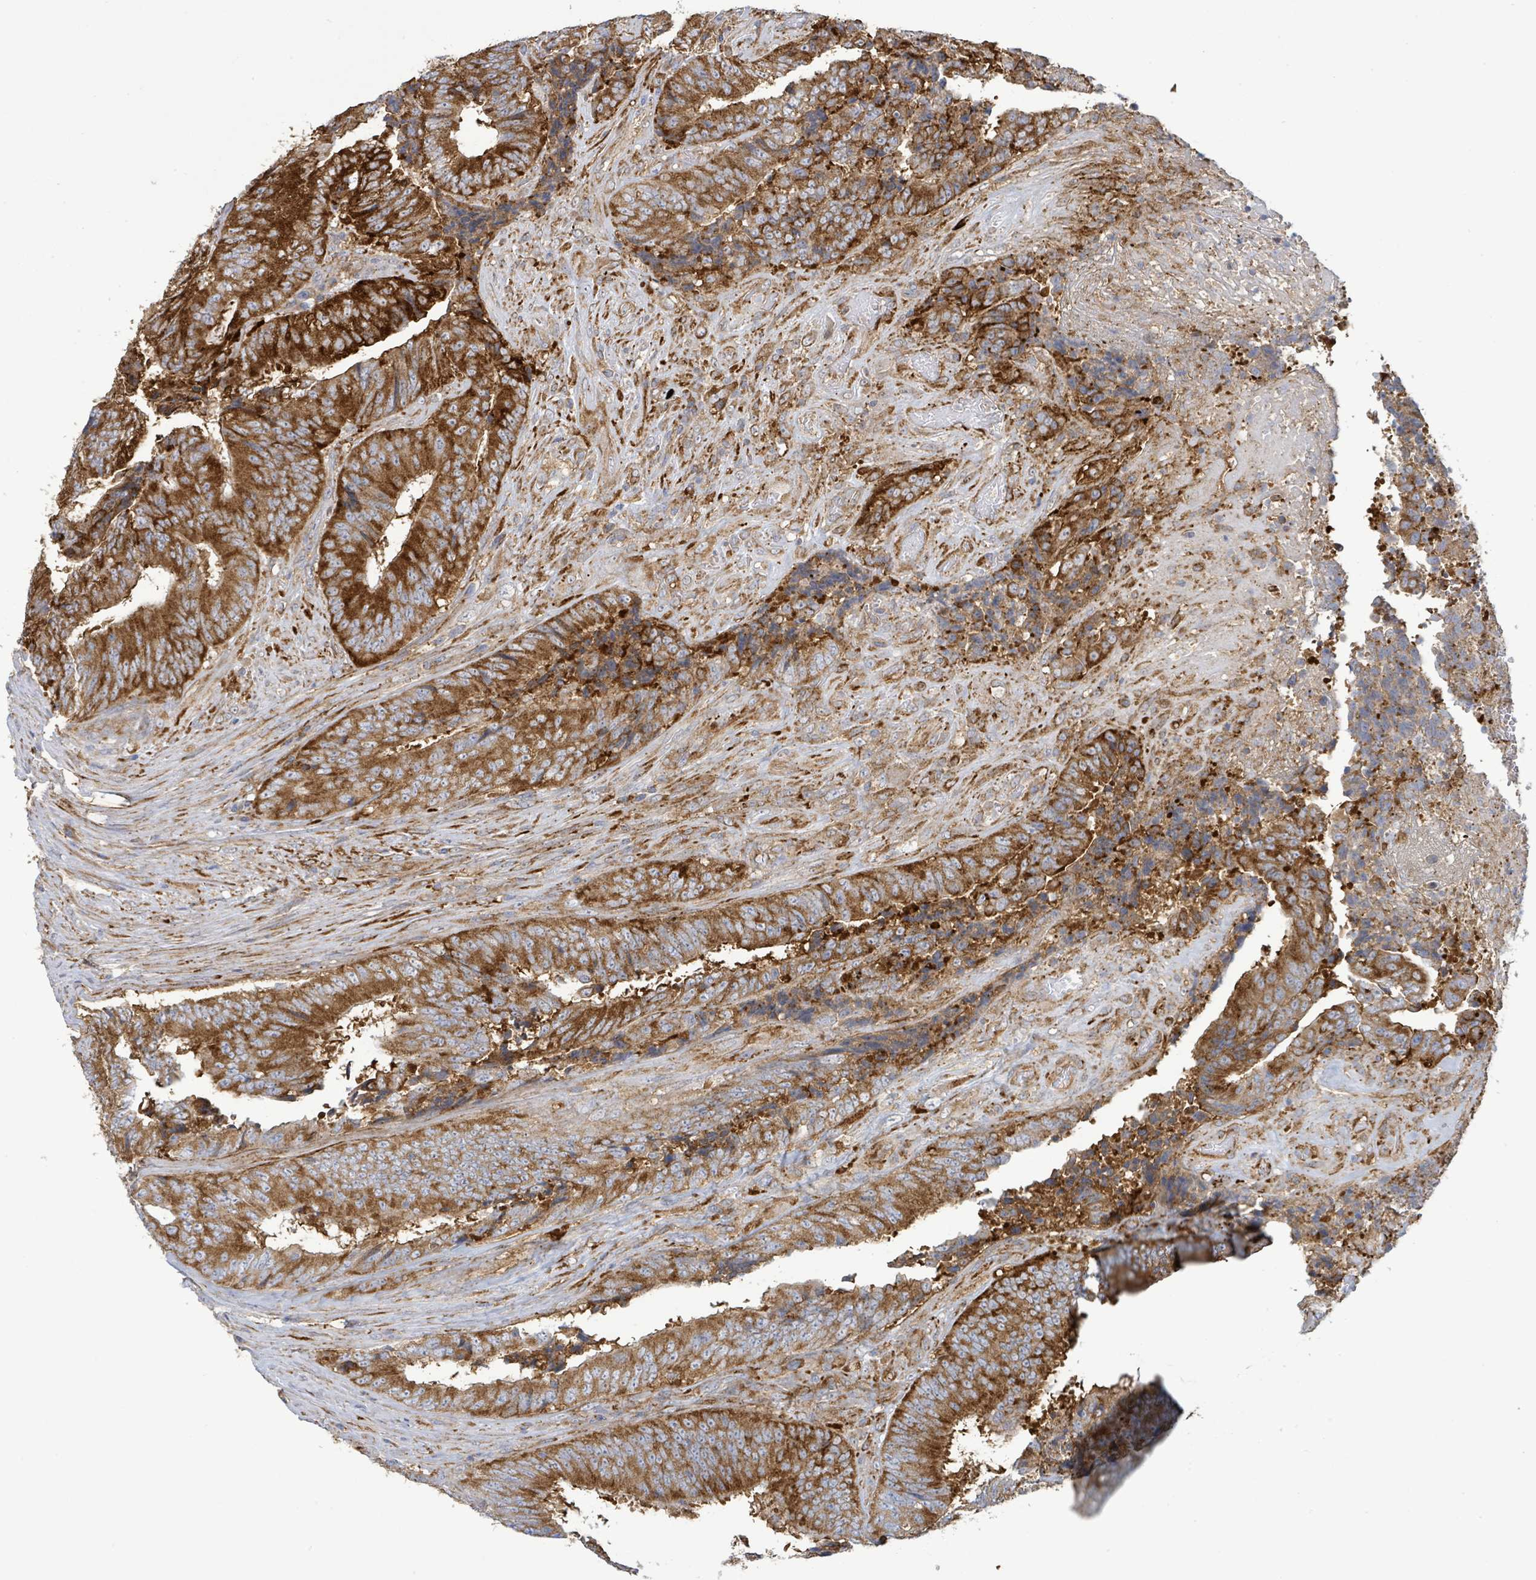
{"staining": {"intensity": "strong", "quantity": ">75%", "location": "cytoplasmic/membranous"}, "tissue": "colorectal cancer", "cell_type": "Tumor cells", "image_type": "cancer", "snomed": [{"axis": "morphology", "description": "Adenocarcinoma, NOS"}, {"axis": "topography", "description": "Rectum"}], "caption": "Strong cytoplasmic/membranous protein staining is present in about >75% of tumor cells in colorectal cancer (adenocarcinoma). The protein of interest is shown in brown color, while the nuclei are stained blue.", "gene": "EGFL7", "patient": {"sex": "male", "age": 72}}